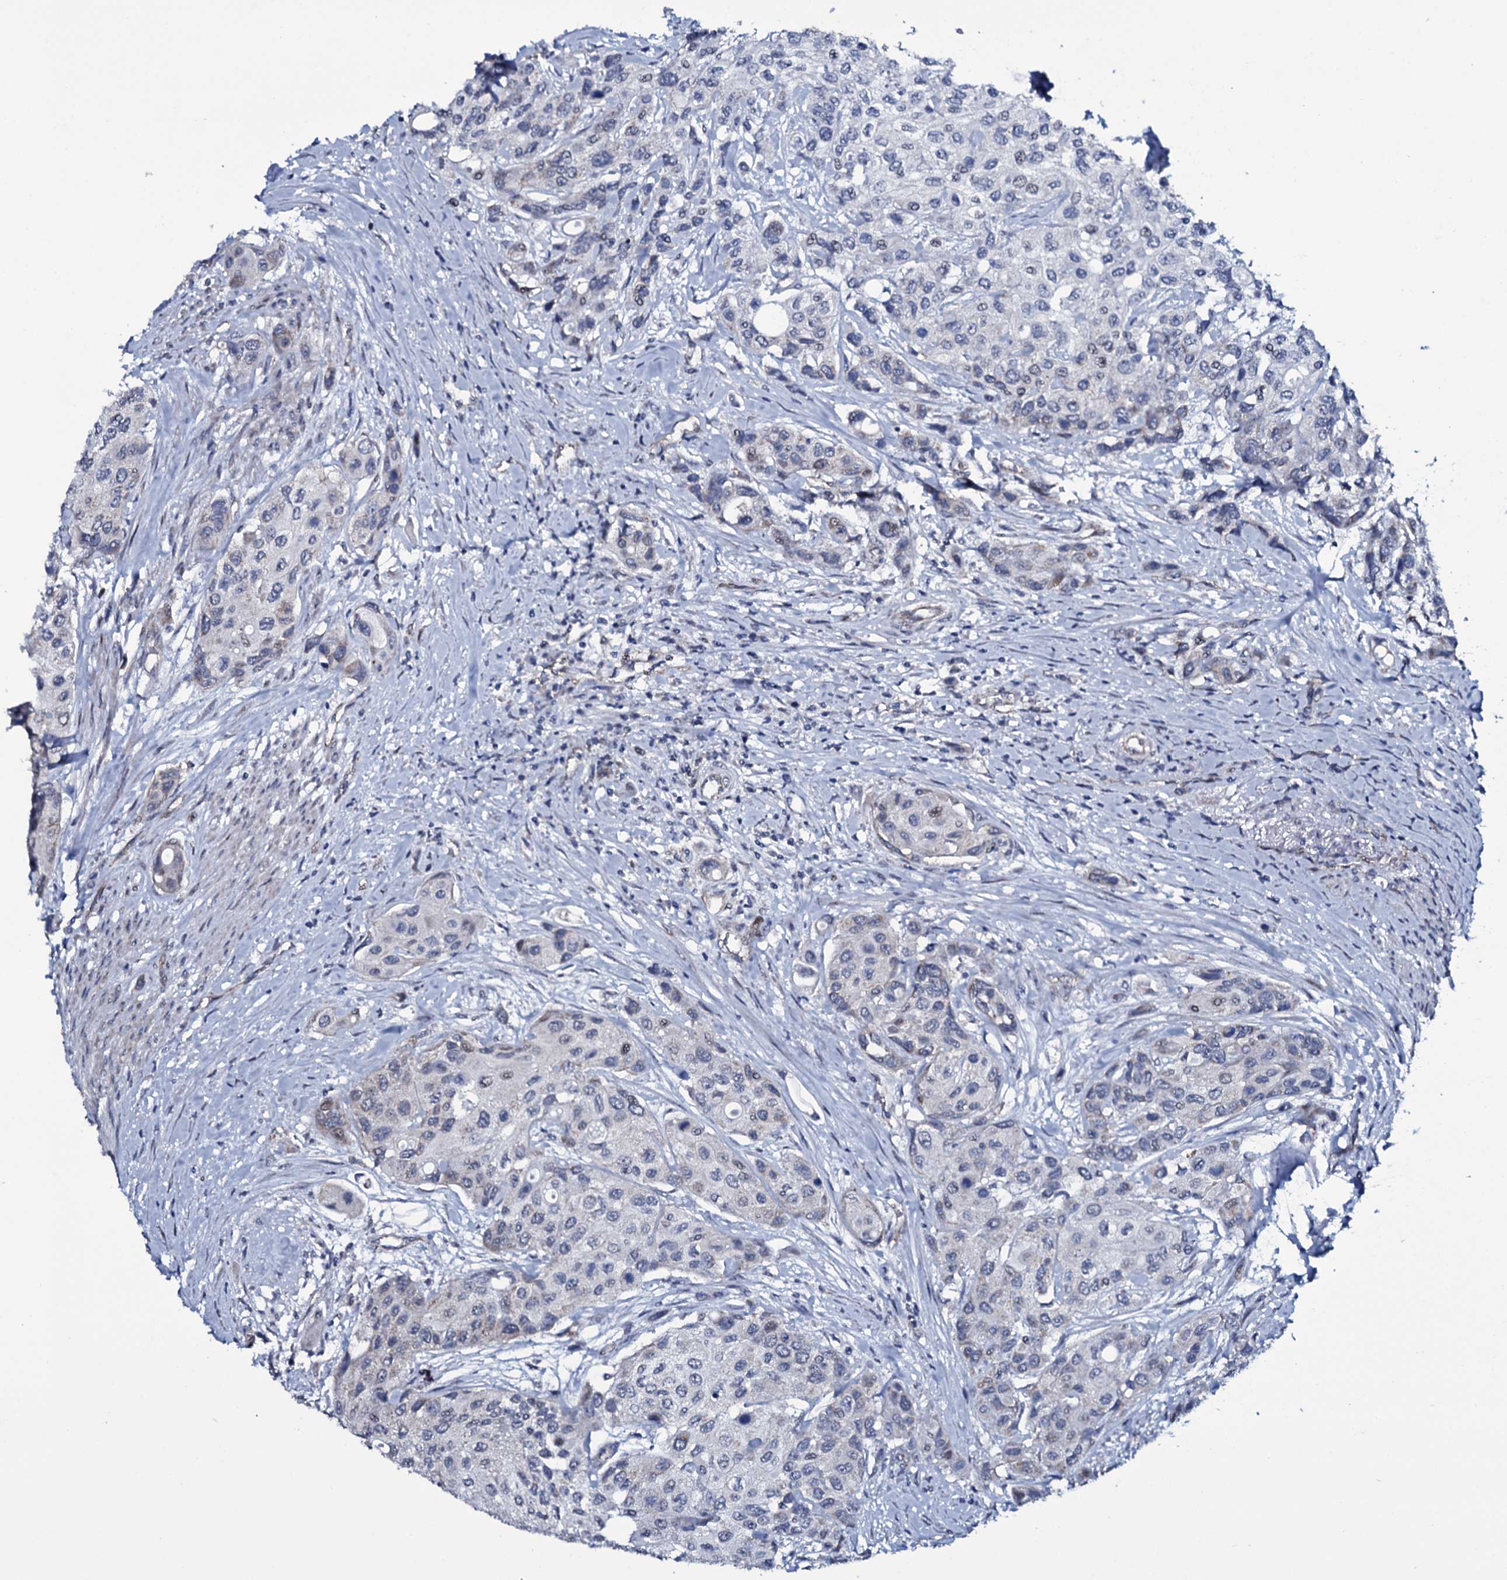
{"staining": {"intensity": "negative", "quantity": "none", "location": "none"}, "tissue": "urothelial cancer", "cell_type": "Tumor cells", "image_type": "cancer", "snomed": [{"axis": "morphology", "description": "Normal tissue, NOS"}, {"axis": "morphology", "description": "Urothelial carcinoma, High grade"}, {"axis": "topography", "description": "Vascular tissue"}, {"axis": "topography", "description": "Urinary bladder"}], "caption": "This image is of urothelial carcinoma (high-grade) stained with immunohistochemistry (IHC) to label a protein in brown with the nuclei are counter-stained blue. There is no staining in tumor cells.", "gene": "WIPF3", "patient": {"sex": "female", "age": 56}}